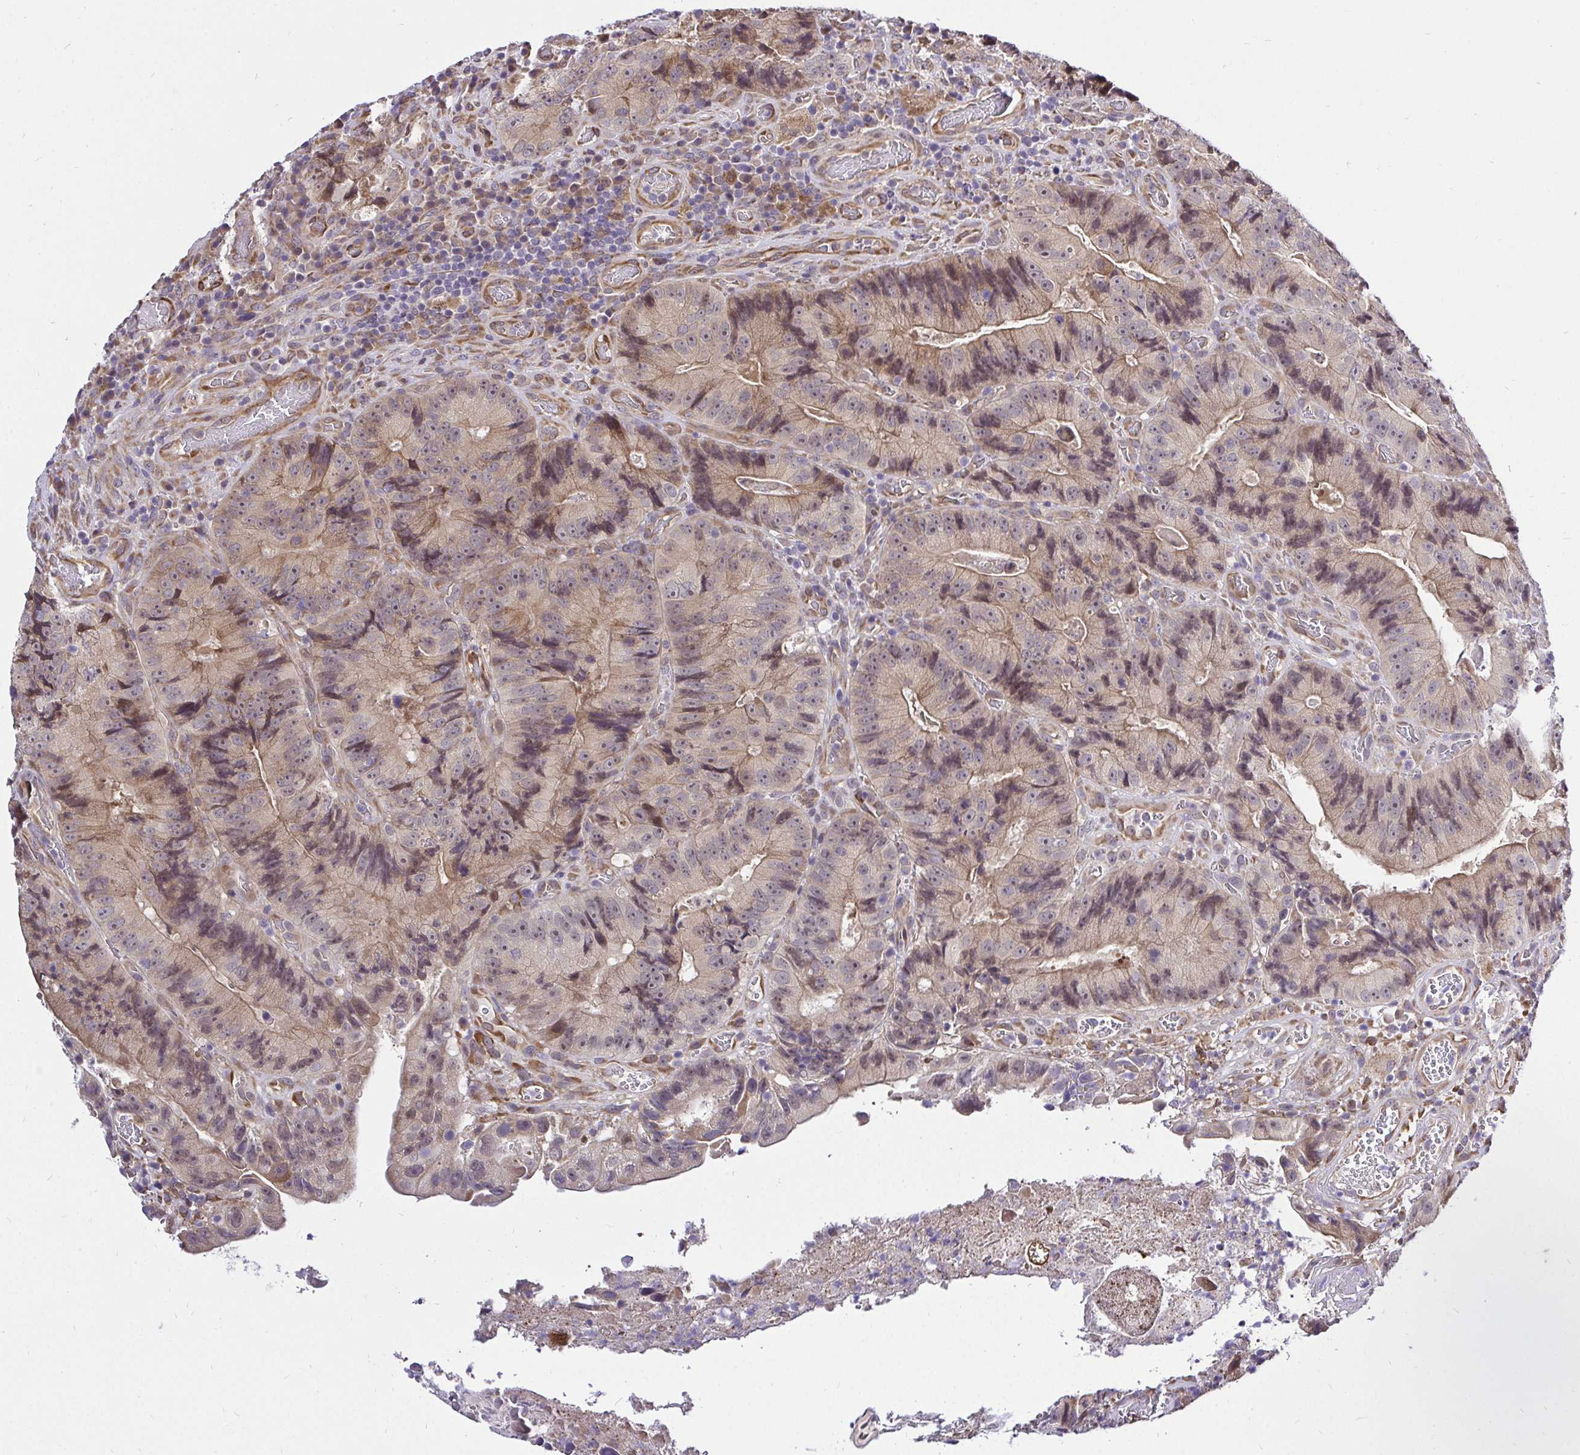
{"staining": {"intensity": "weak", "quantity": "25%-75%", "location": "cytoplasmic/membranous"}, "tissue": "colorectal cancer", "cell_type": "Tumor cells", "image_type": "cancer", "snomed": [{"axis": "morphology", "description": "Adenocarcinoma, NOS"}, {"axis": "topography", "description": "Colon"}], "caption": "The image reveals staining of colorectal cancer (adenocarcinoma), revealing weak cytoplasmic/membranous protein positivity (brown color) within tumor cells. The protein of interest is shown in brown color, while the nuclei are stained blue.", "gene": "CCDC122", "patient": {"sex": "female", "age": 86}}